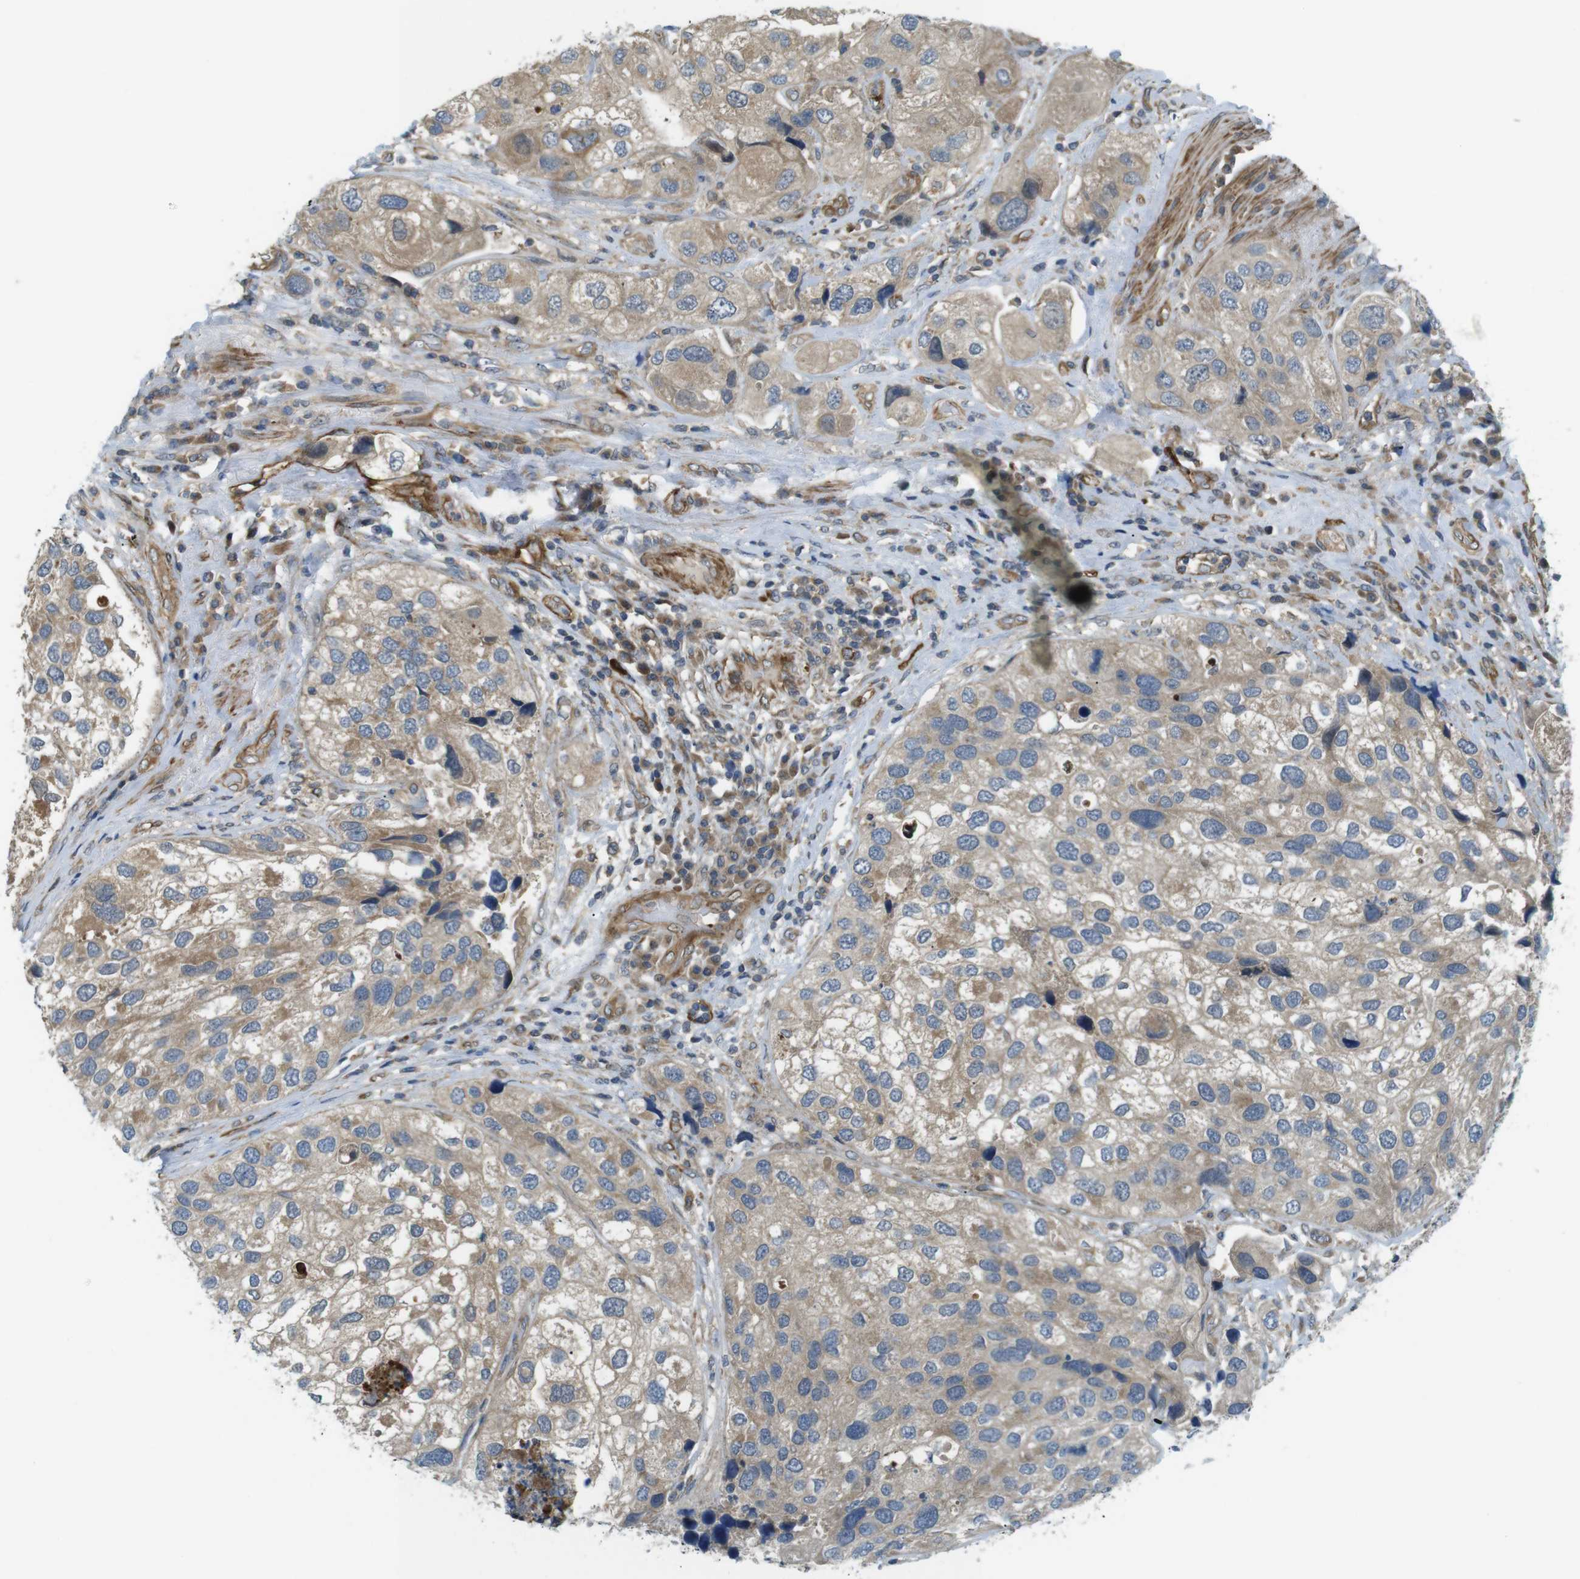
{"staining": {"intensity": "weak", "quantity": ">75%", "location": "cytoplasmic/membranous"}, "tissue": "urothelial cancer", "cell_type": "Tumor cells", "image_type": "cancer", "snomed": [{"axis": "morphology", "description": "Urothelial carcinoma, High grade"}, {"axis": "topography", "description": "Urinary bladder"}], "caption": "A low amount of weak cytoplasmic/membranous positivity is seen in about >75% of tumor cells in high-grade urothelial carcinoma tissue.", "gene": "TSC1", "patient": {"sex": "female", "age": 64}}